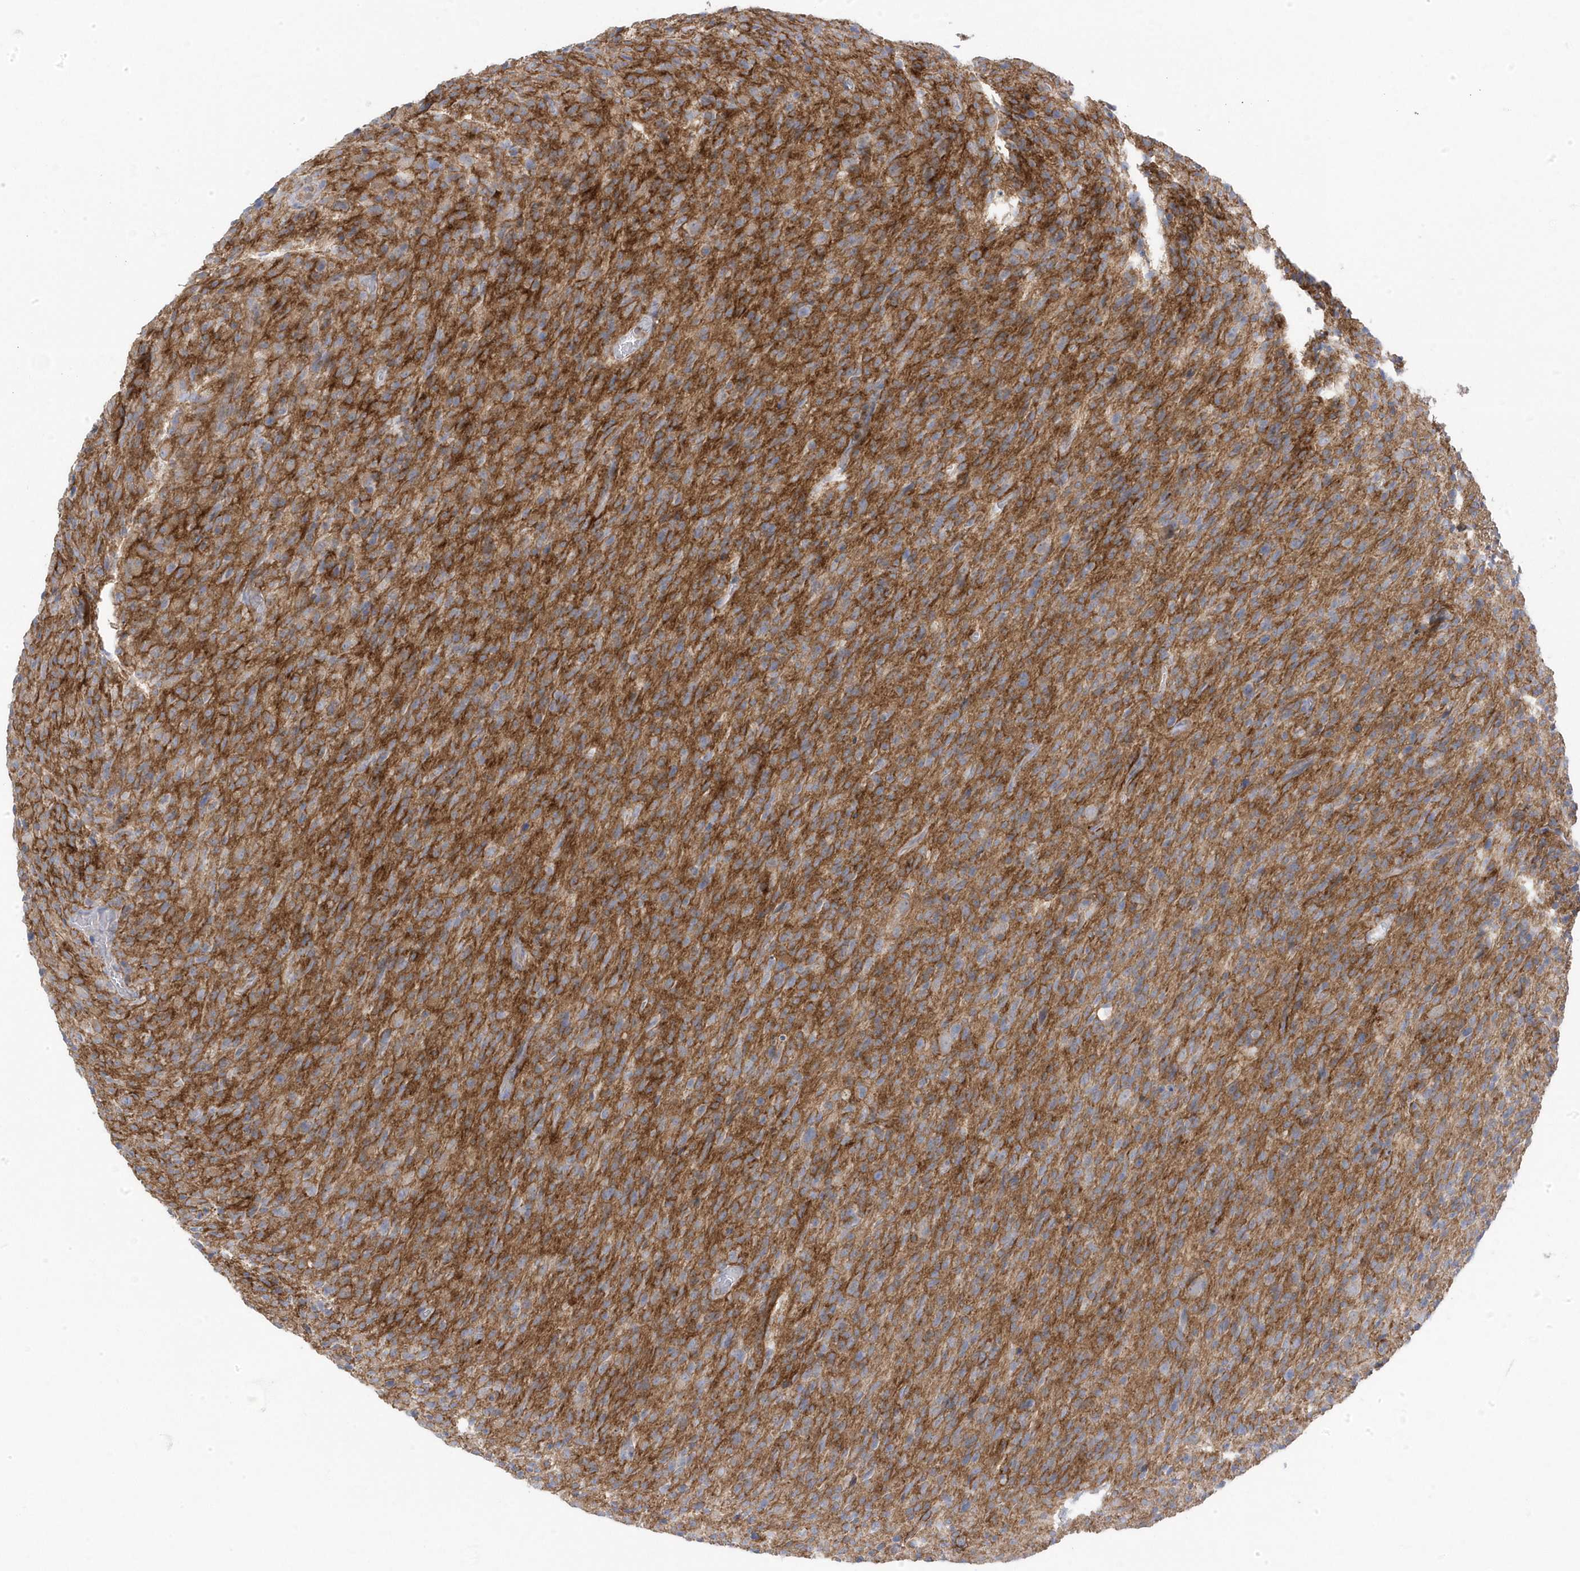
{"staining": {"intensity": "strong", "quantity": "<25%", "location": "cytoplasmic/membranous"}, "tissue": "glioma", "cell_type": "Tumor cells", "image_type": "cancer", "snomed": [{"axis": "morphology", "description": "Glioma, malignant, High grade"}, {"axis": "topography", "description": "Brain"}], "caption": "DAB (3,3'-diaminobenzidine) immunohistochemical staining of human glioma displays strong cytoplasmic/membranous protein positivity in about <25% of tumor cells.", "gene": "ANAPC1", "patient": {"sex": "female", "age": 57}}